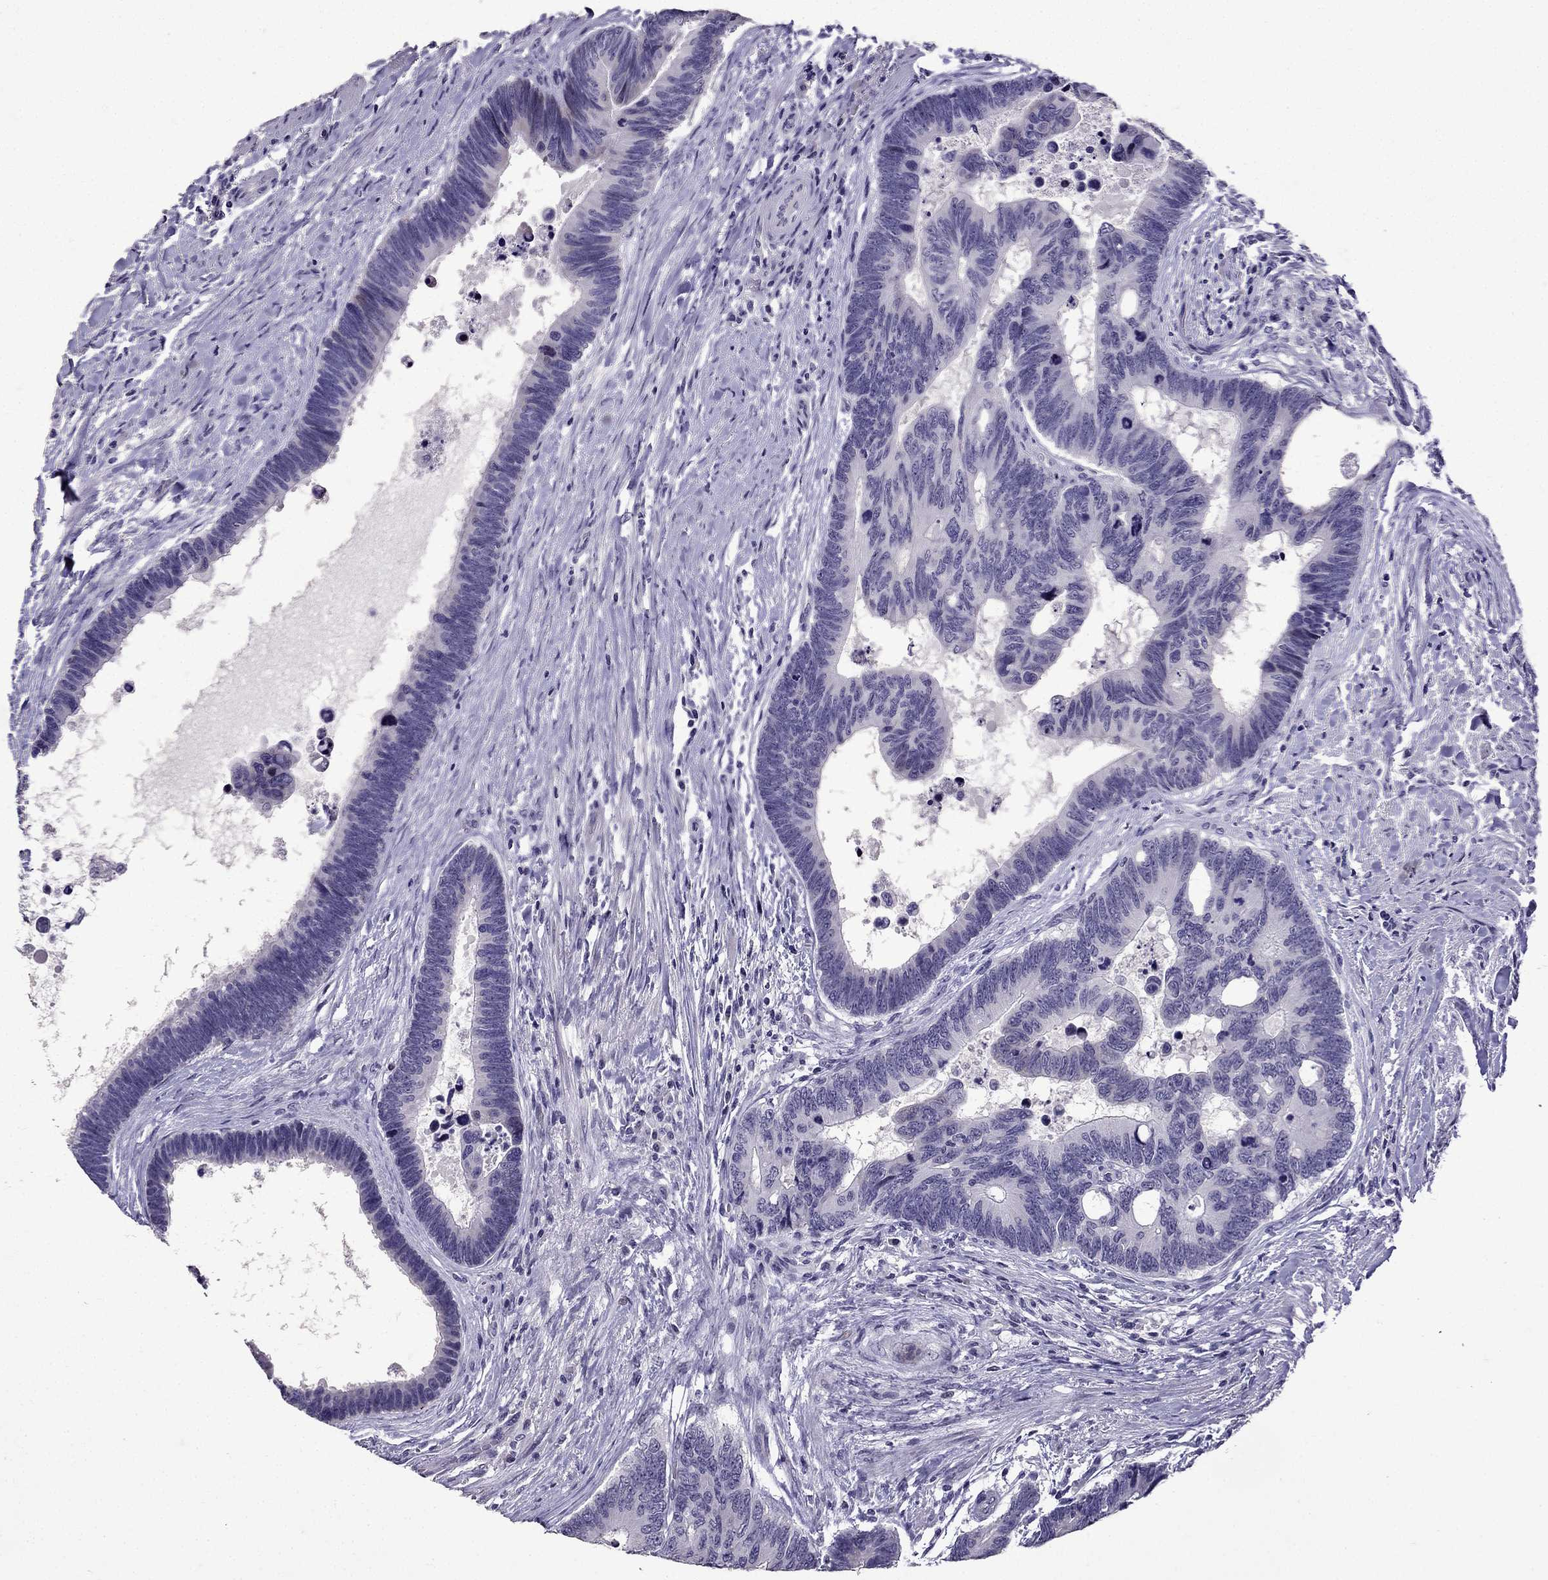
{"staining": {"intensity": "negative", "quantity": "none", "location": "none"}, "tissue": "colorectal cancer", "cell_type": "Tumor cells", "image_type": "cancer", "snomed": [{"axis": "morphology", "description": "Adenocarcinoma, NOS"}, {"axis": "topography", "description": "Colon"}], "caption": "Histopathology image shows no protein positivity in tumor cells of colorectal cancer tissue.", "gene": "TTN", "patient": {"sex": "female", "age": 77}}